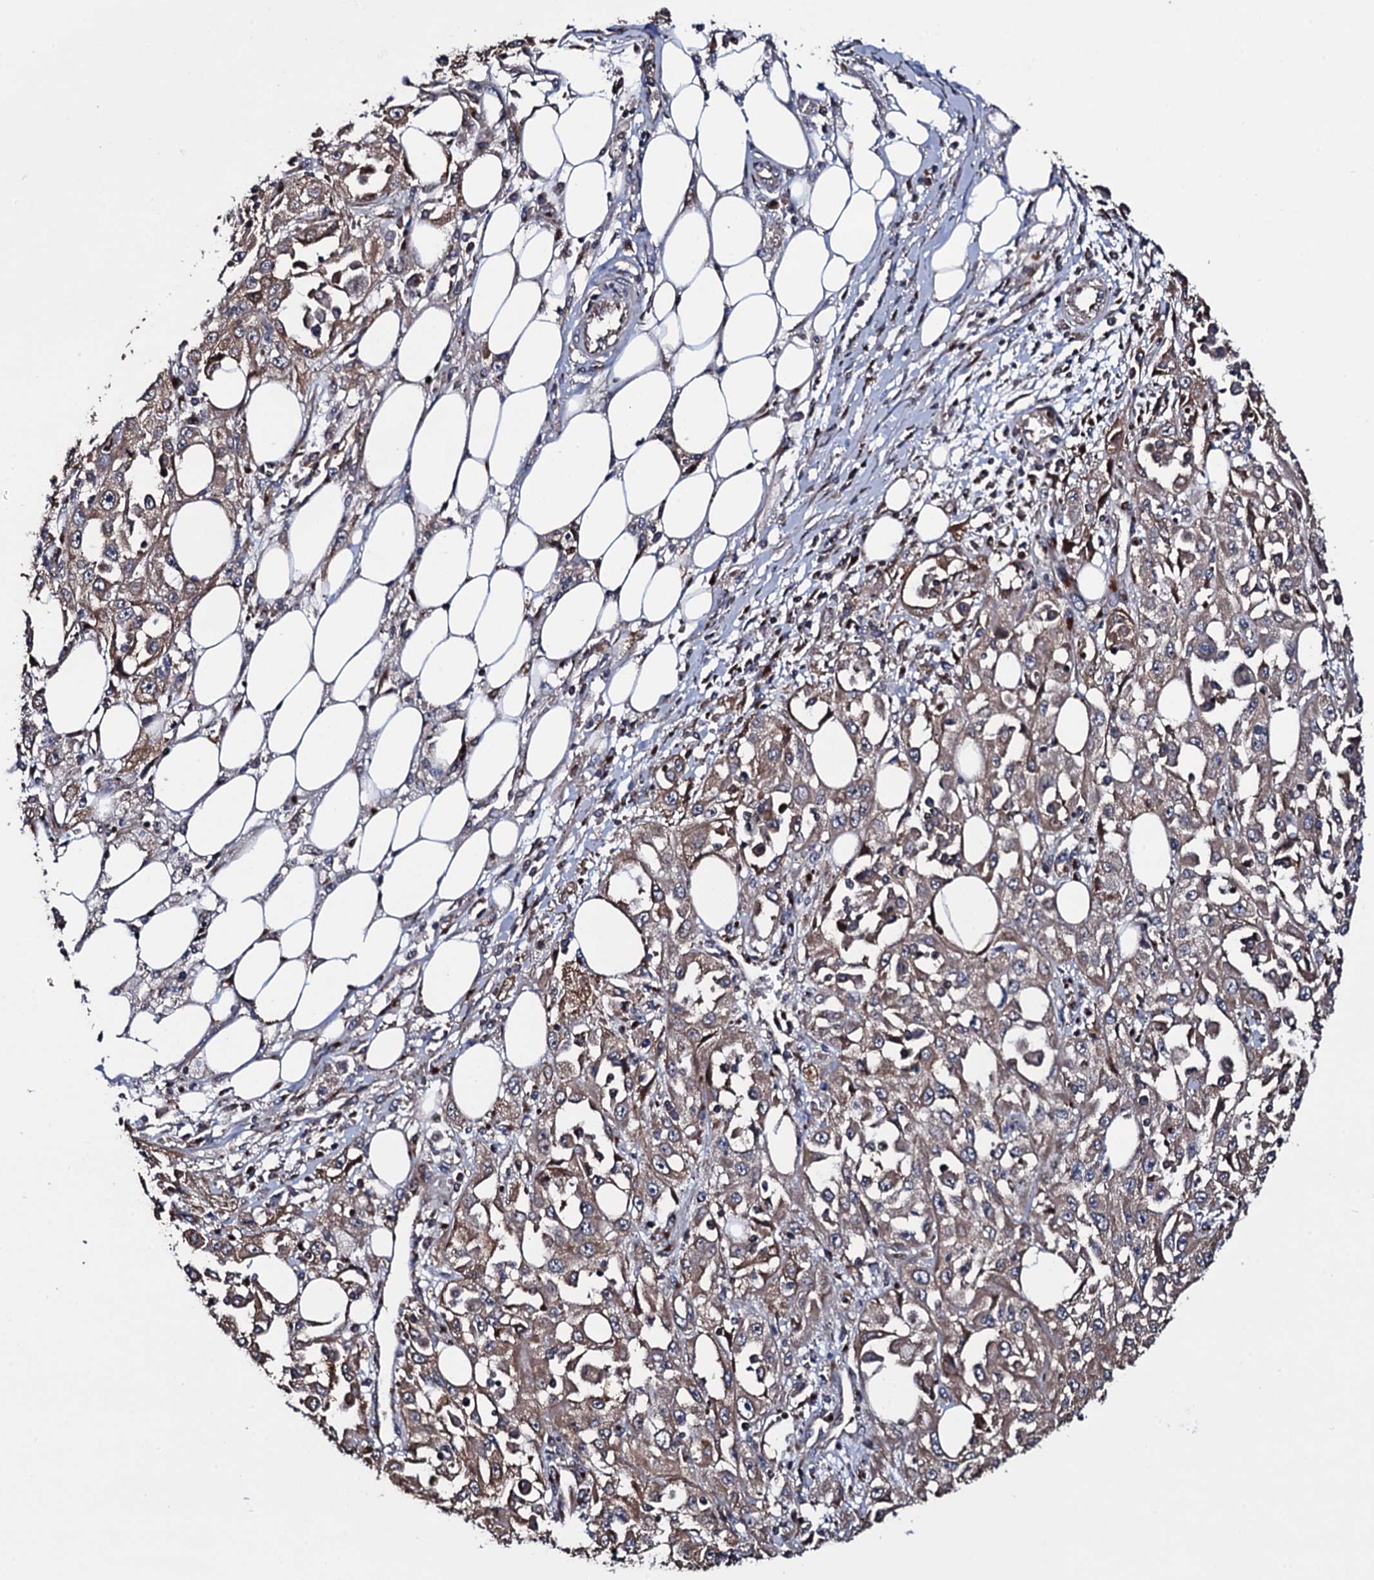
{"staining": {"intensity": "weak", "quantity": ">75%", "location": "cytoplasmic/membranous"}, "tissue": "skin cancer", "cell_type": "Tumor cells", "image_type": "cancer", "snomed": [{"axis": "morphology", "description": "Squamous cell carcinoma, NOS"}, {"axis": "morphology", "description": "Squamous cell carcinoma, metastatic, NOS"}, {"axis": "topography", "description": "Skin"}, {"axis": "topography", "description": "Lymph node"}], "caption": "The image demonstrates immunohistochemical staining of skin cancer (squamous cell carcinoma). There is weak cytoplasmic/membranous staining is appreciated in about >75% of tumor cells.", "gene": "PLET1", "patient": {"sex": "male", "age": 75}}